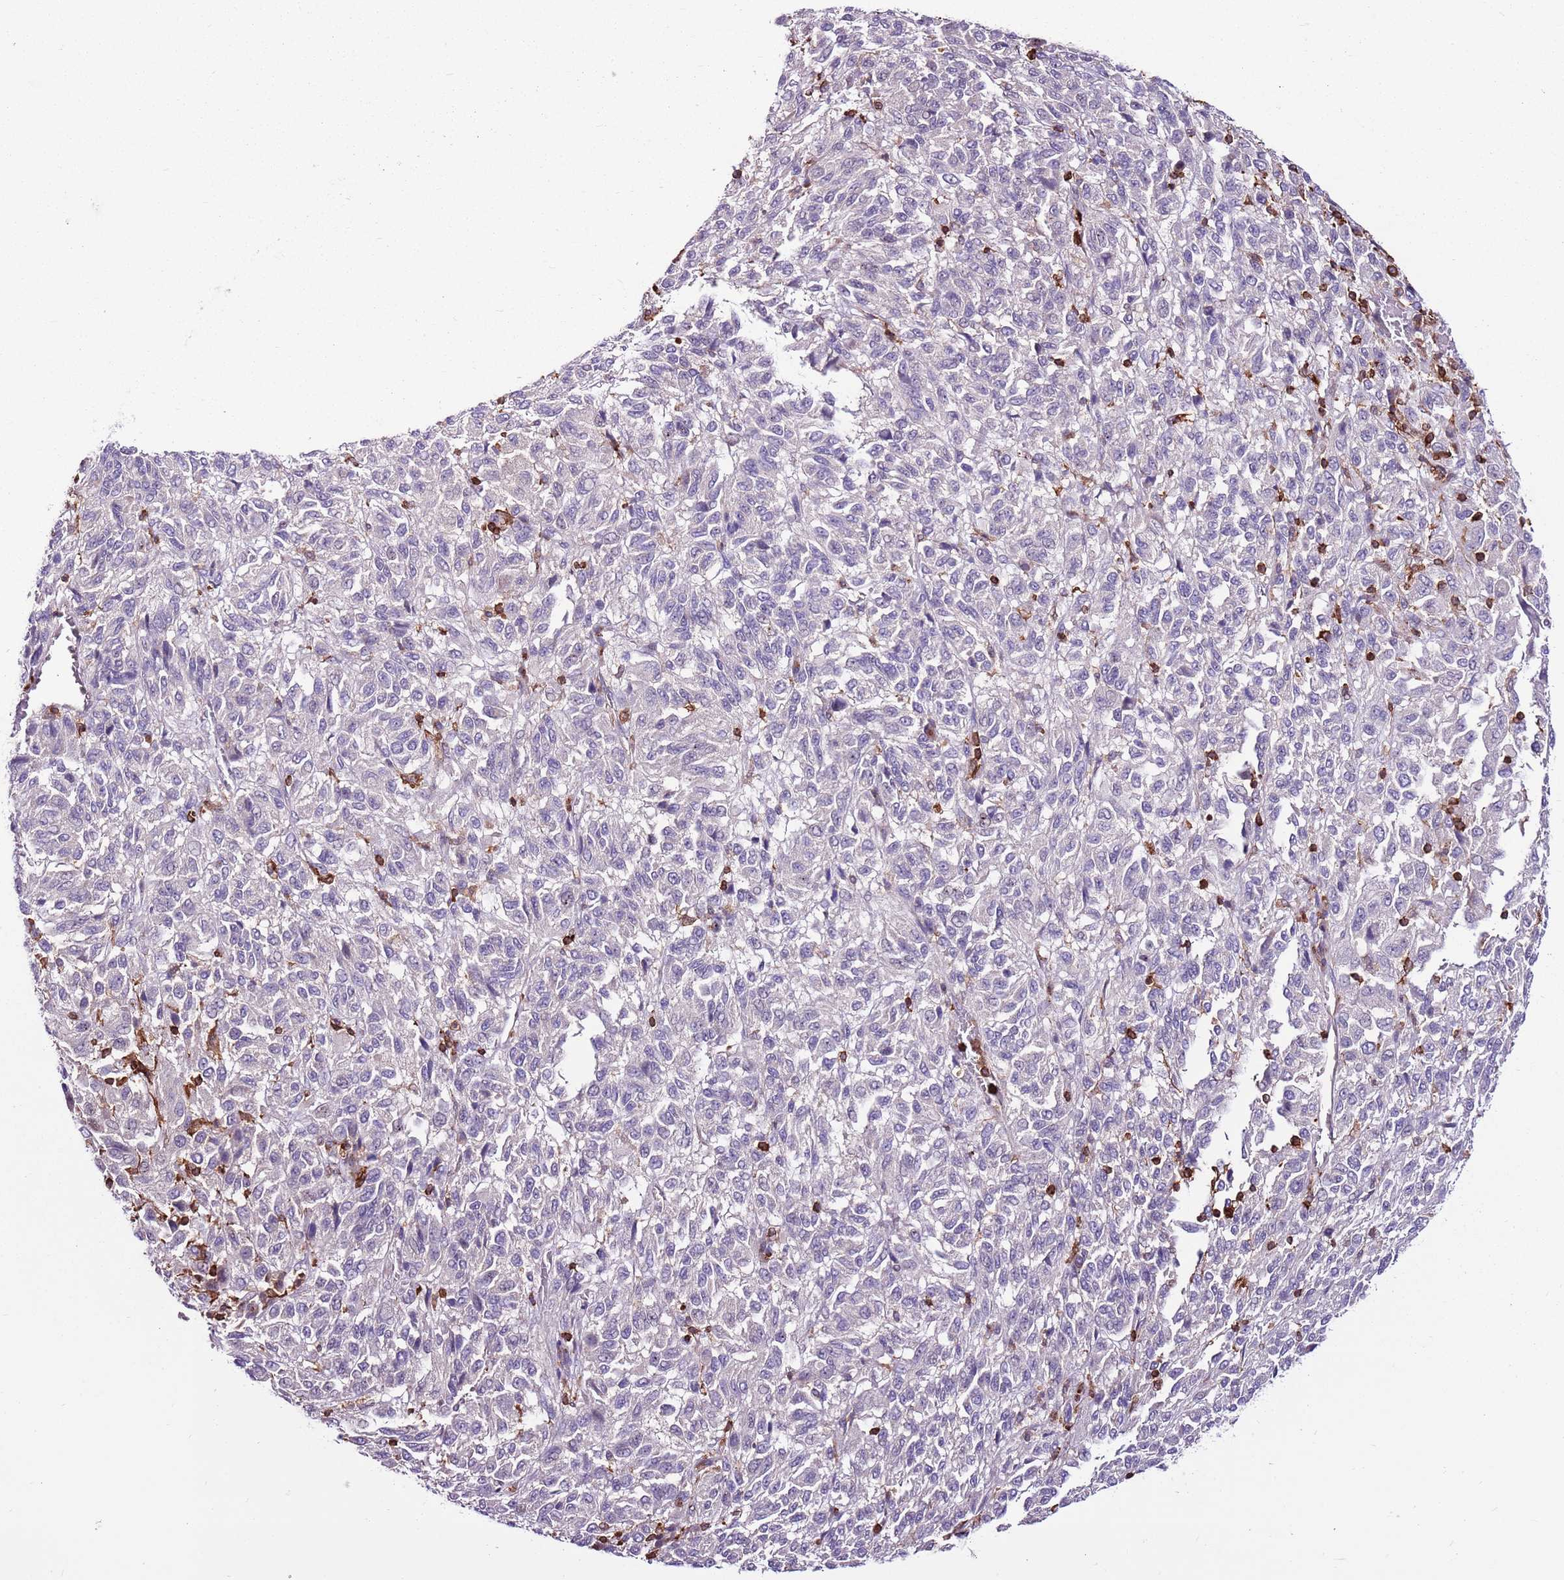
{"staining": {"intensity": "negative", "quantity": "none", "location": "none"}, "tissue": "melanoma", "cell_type": "Tumor cells", "image_type": "cancer", "snomed": [{"axis": "morphology", "description": "Malignant melanoma, Metastatic site"}, {"axis": "topography", "description": "Lung"}], "caption": "Tumor cells show no significant protein expression in melanoma. (DAB (3,3'-diaminobenzidine) immunohistochemistry with hematoxylin counter stain).", "gene": "ZSWIM1", "patient": {"sex": "male", "age": 64}}